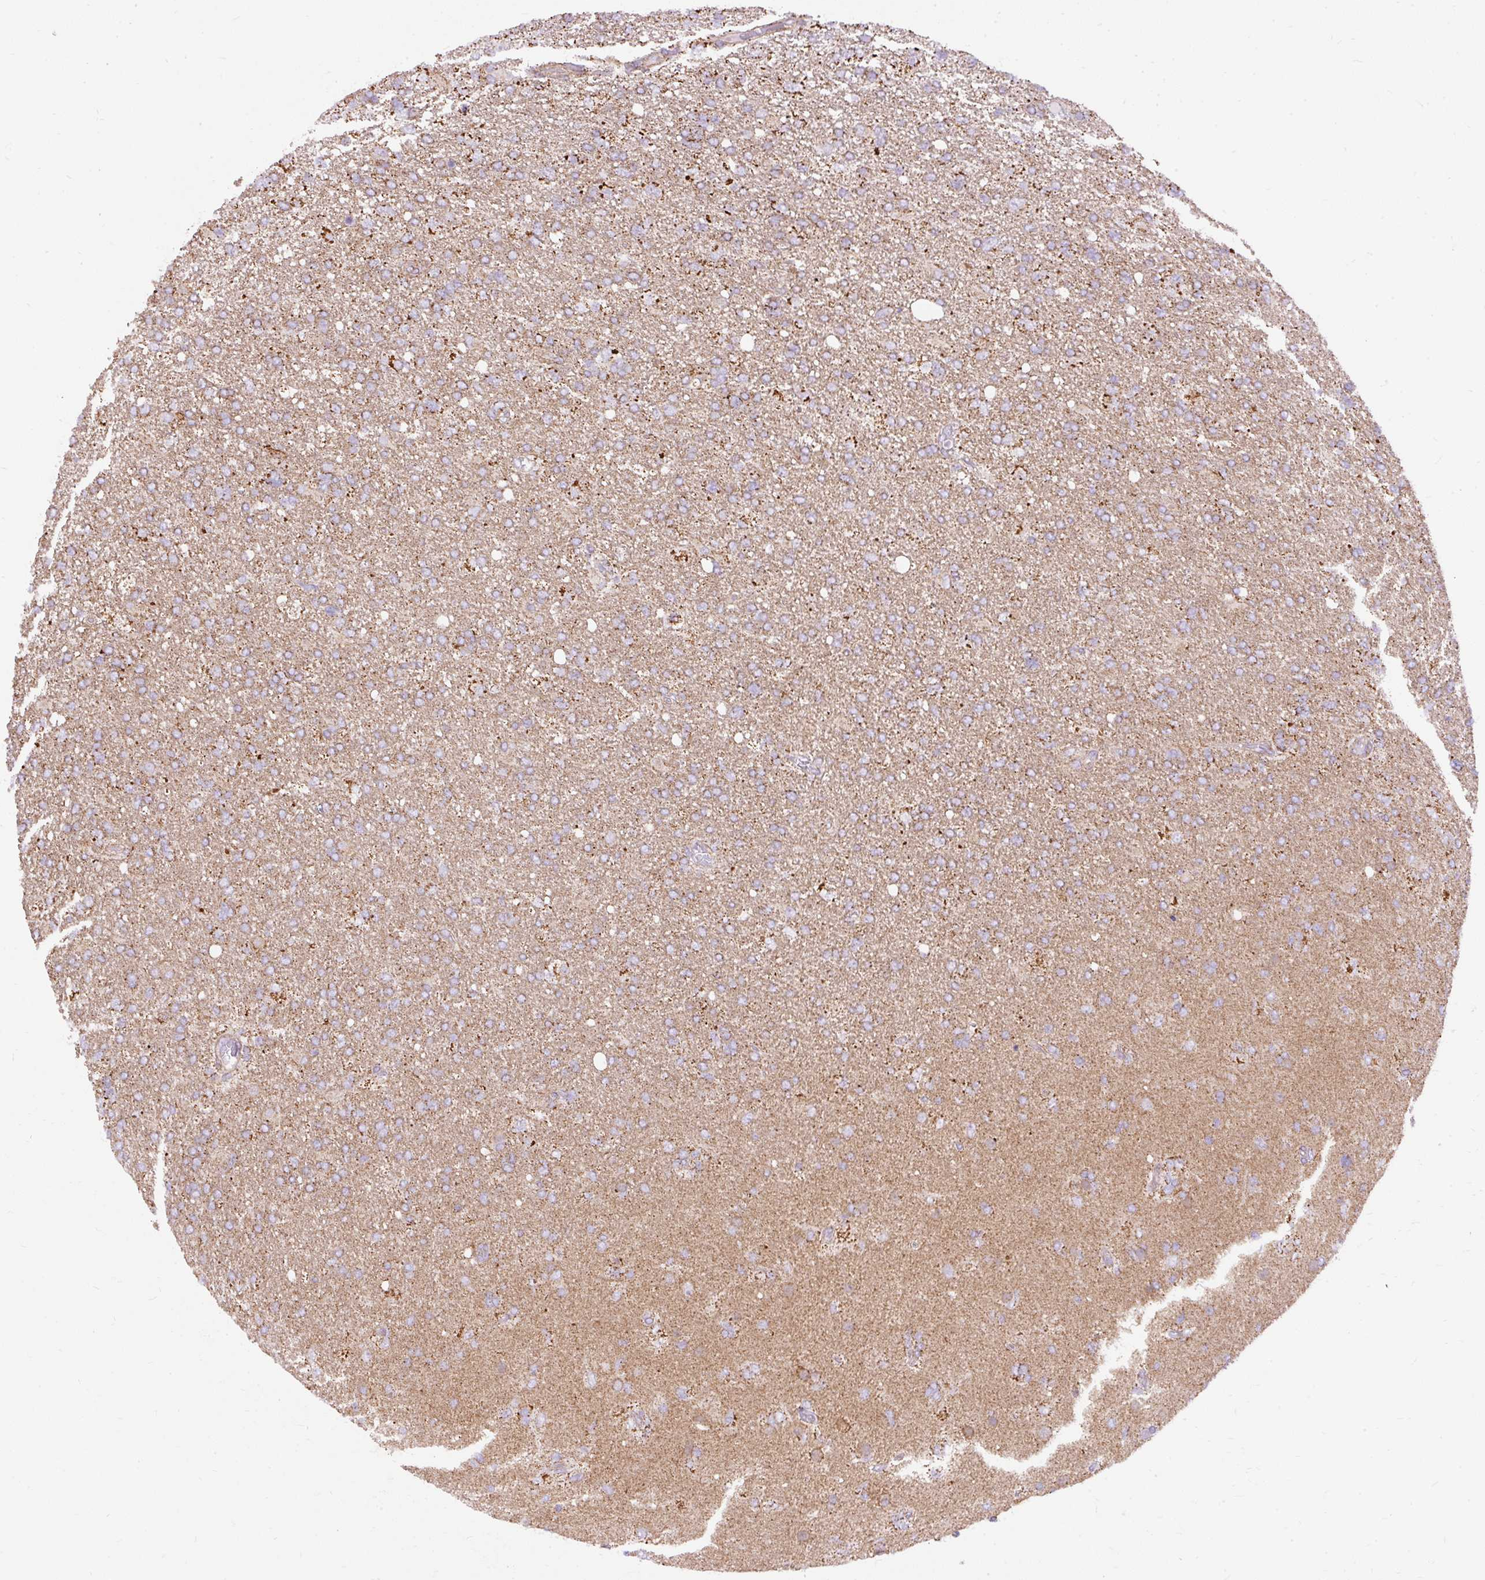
{"staining": {"intensity": "moderate", "quantity": ">75%", "location": "cytoplasmic/membranous"}, "tissue": "glioma", "cell_type": "Tumor cells", "image_type": "cancer", "snomed": [{"axis": "morphology", "description": "Glioma, malignant, High grade"}, {"axis": "topography", "description": "Brain"}], "caption": "This is a micrograph of immunohistochemistry (IHC) staining of malignant glioma (high-grade), which shows moderate expression in the cytoplasmic/membranous of tumor cells.", "gene": "CEP290", "patient": {"sex": "male", "age": 61}}